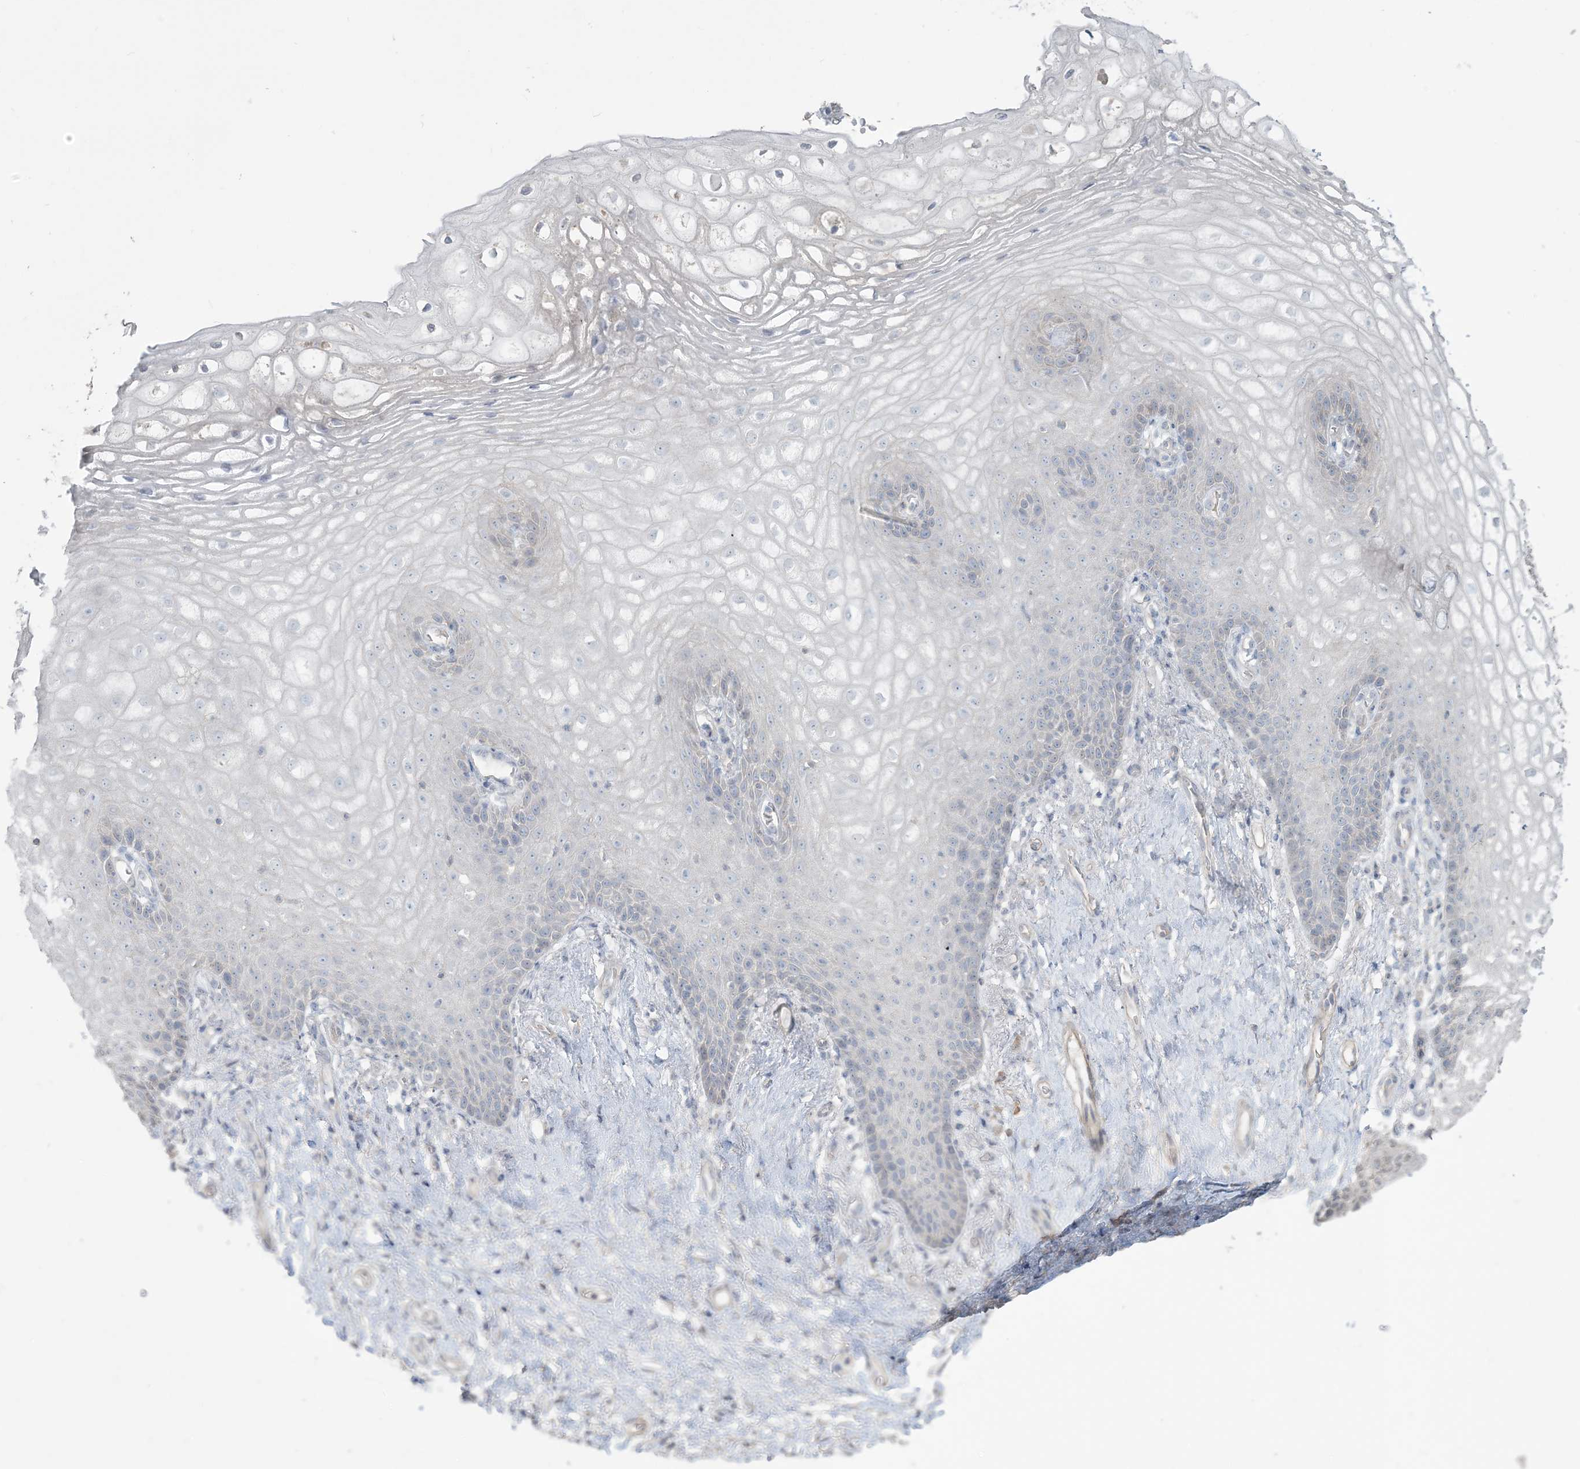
{"staining": {"intensity": "negative", "quantity": "none", "location": "none"}, "tissue": "vagina", "cell_type": "Squamous epithelial cells", "image_type": "normal", "snomed": [{"axis": "morphology", "description": "Normal tissue, NOS"}, {"axis": "topography", "description": "Vagina"}], "caption": "A high-resolution image shows immunohistochemistry (IHC) staining of normal vagina, which demonstrates no significant expression in squamous epithelial cells. (Stains: DAB immunohistochemistry (IHC) with hematoxylin counter stain, Microscopy: brightfield microscopy at high magnification).", "gene": "NPHS2", "patient": {"sex": "female", "age": 60}}